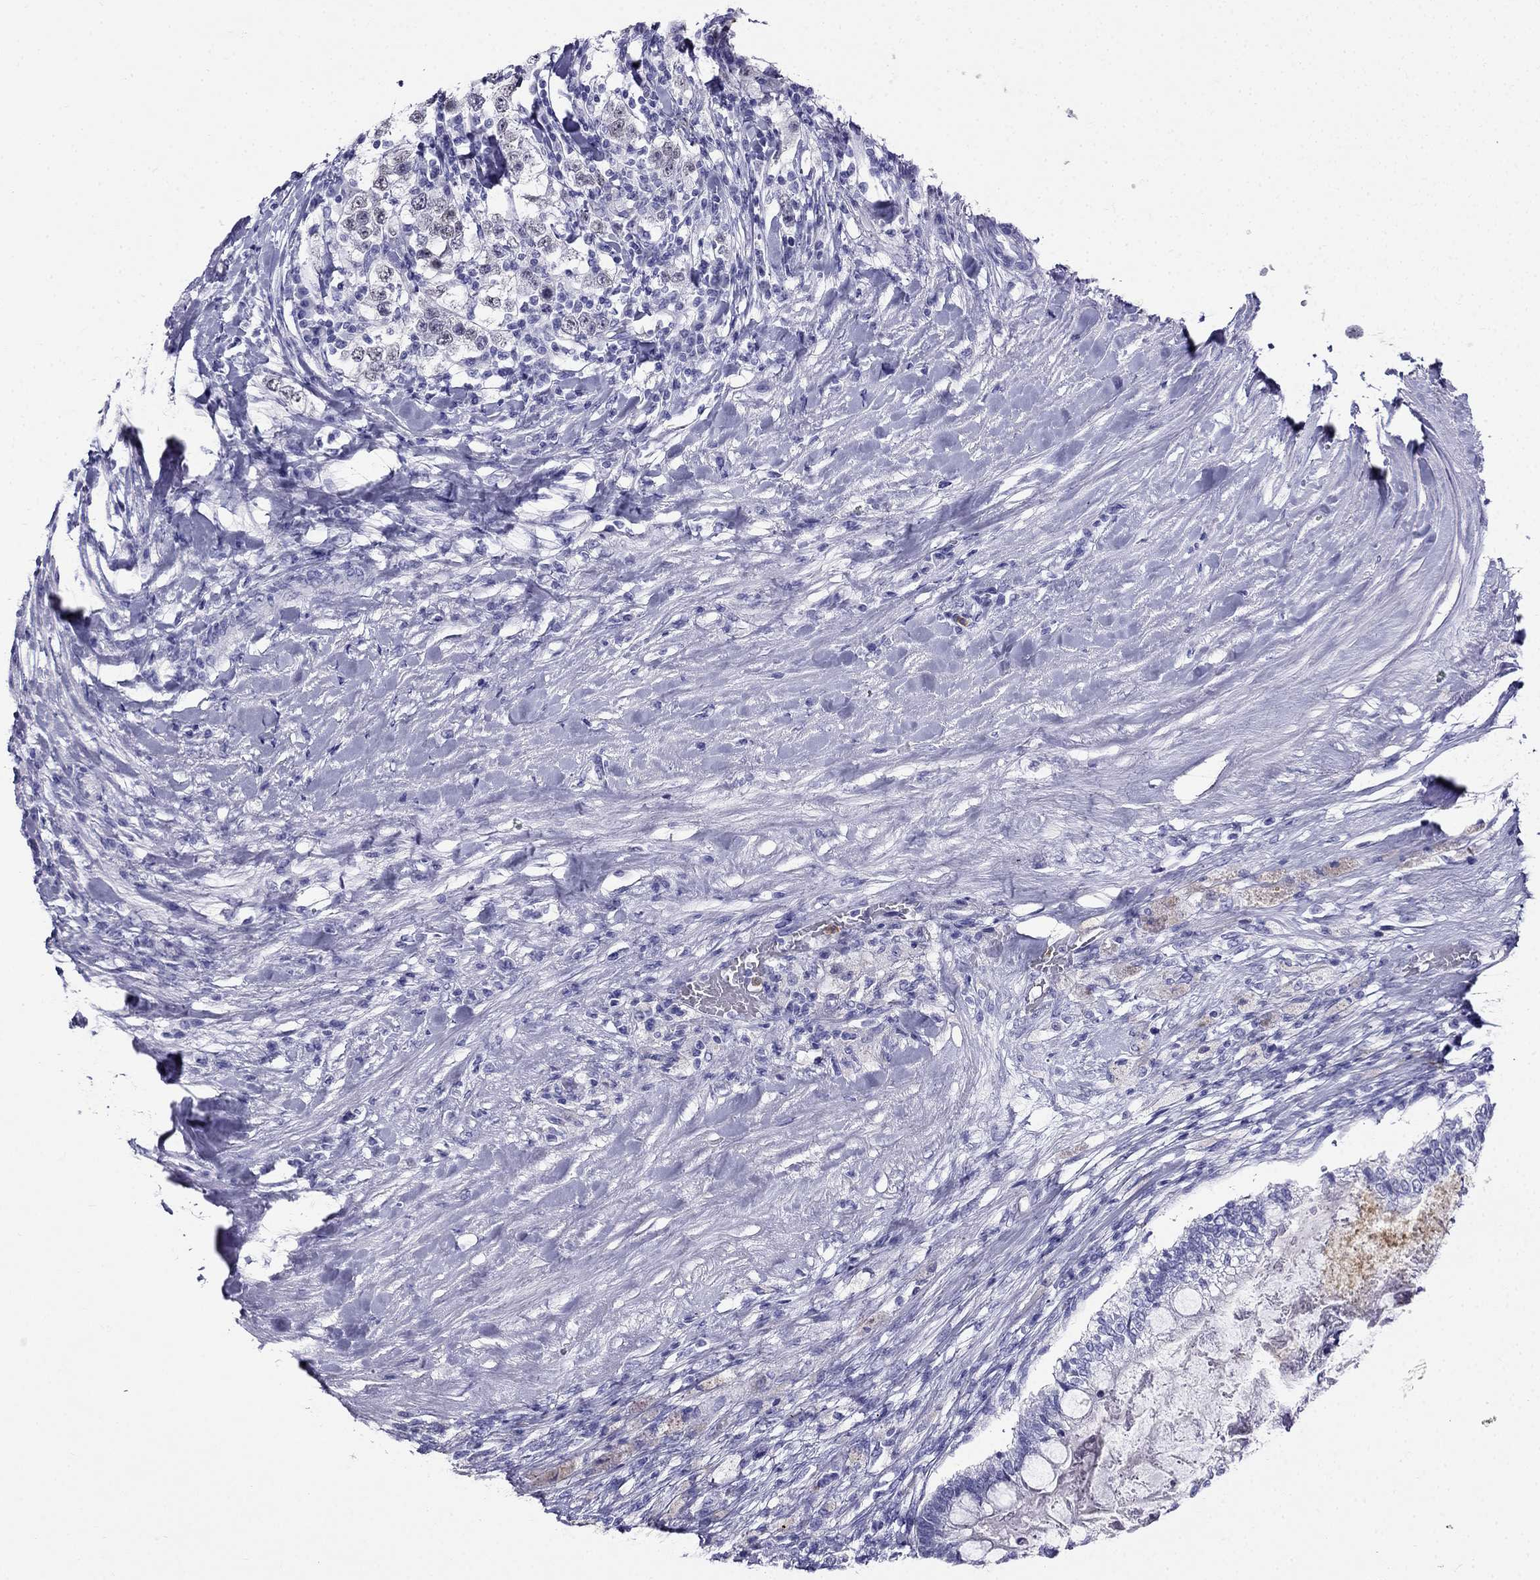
{"staining": {"intensity": "negative", "quantity": "none", "location": "none"}, "tissue": "testis cancer", "cell_type": "Tumor cells", "image_type": "cancer", "snomed": [{"axis": "morphology", "description": "Seminoma, NOS"}, {"axis": "morphology", "description": "Carcinoma, Embryonal, NOS"}, {"axis": "topography", "description": "Testis"}], "caption": "The photomicrograph reveals no significant positivity in tumor cells of seminoma (testis).", "gene": "PPP1R36", "patient": {"sex": "male", "age": 41}}